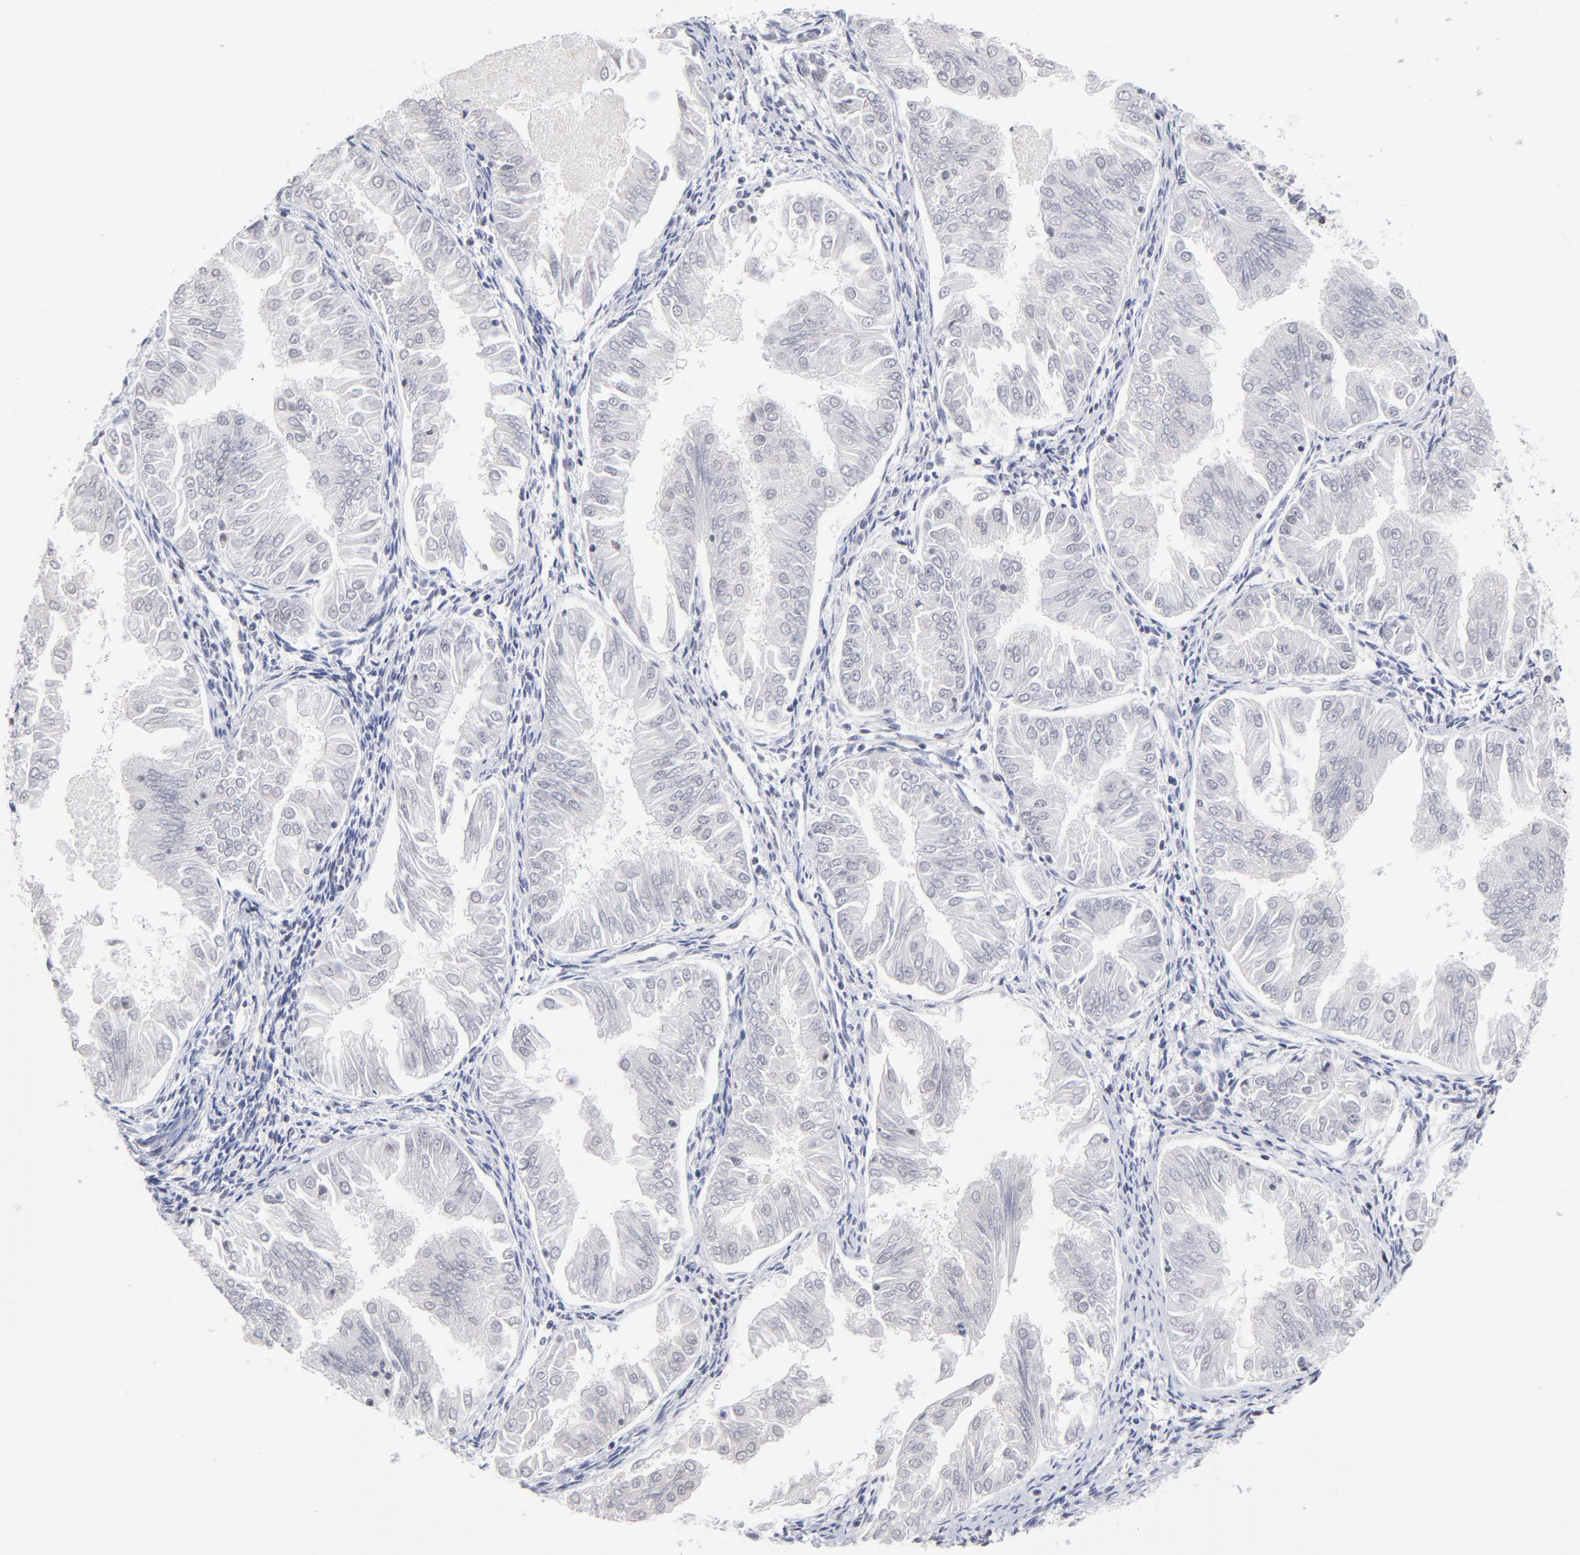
{"staining": {"intensity": "negative", "quantity": "none", "location": "none"}, "tissue": "endometrial cancer", "cell_type": "Tumor cells", "image_type": "cancer", "snomed": [{"axis": "morphology", "description": "Adenocarcinoma, NOS"}, {"axis": "topography", "description": "Endometrium"}], "caption": "High power microscopy micrograph of an immunohistochemistry image of endometrial cancer, revealing no significant staining in tumor cells.", "gene": "CTCF", "patient": {"sex": "female", "age": 53}}